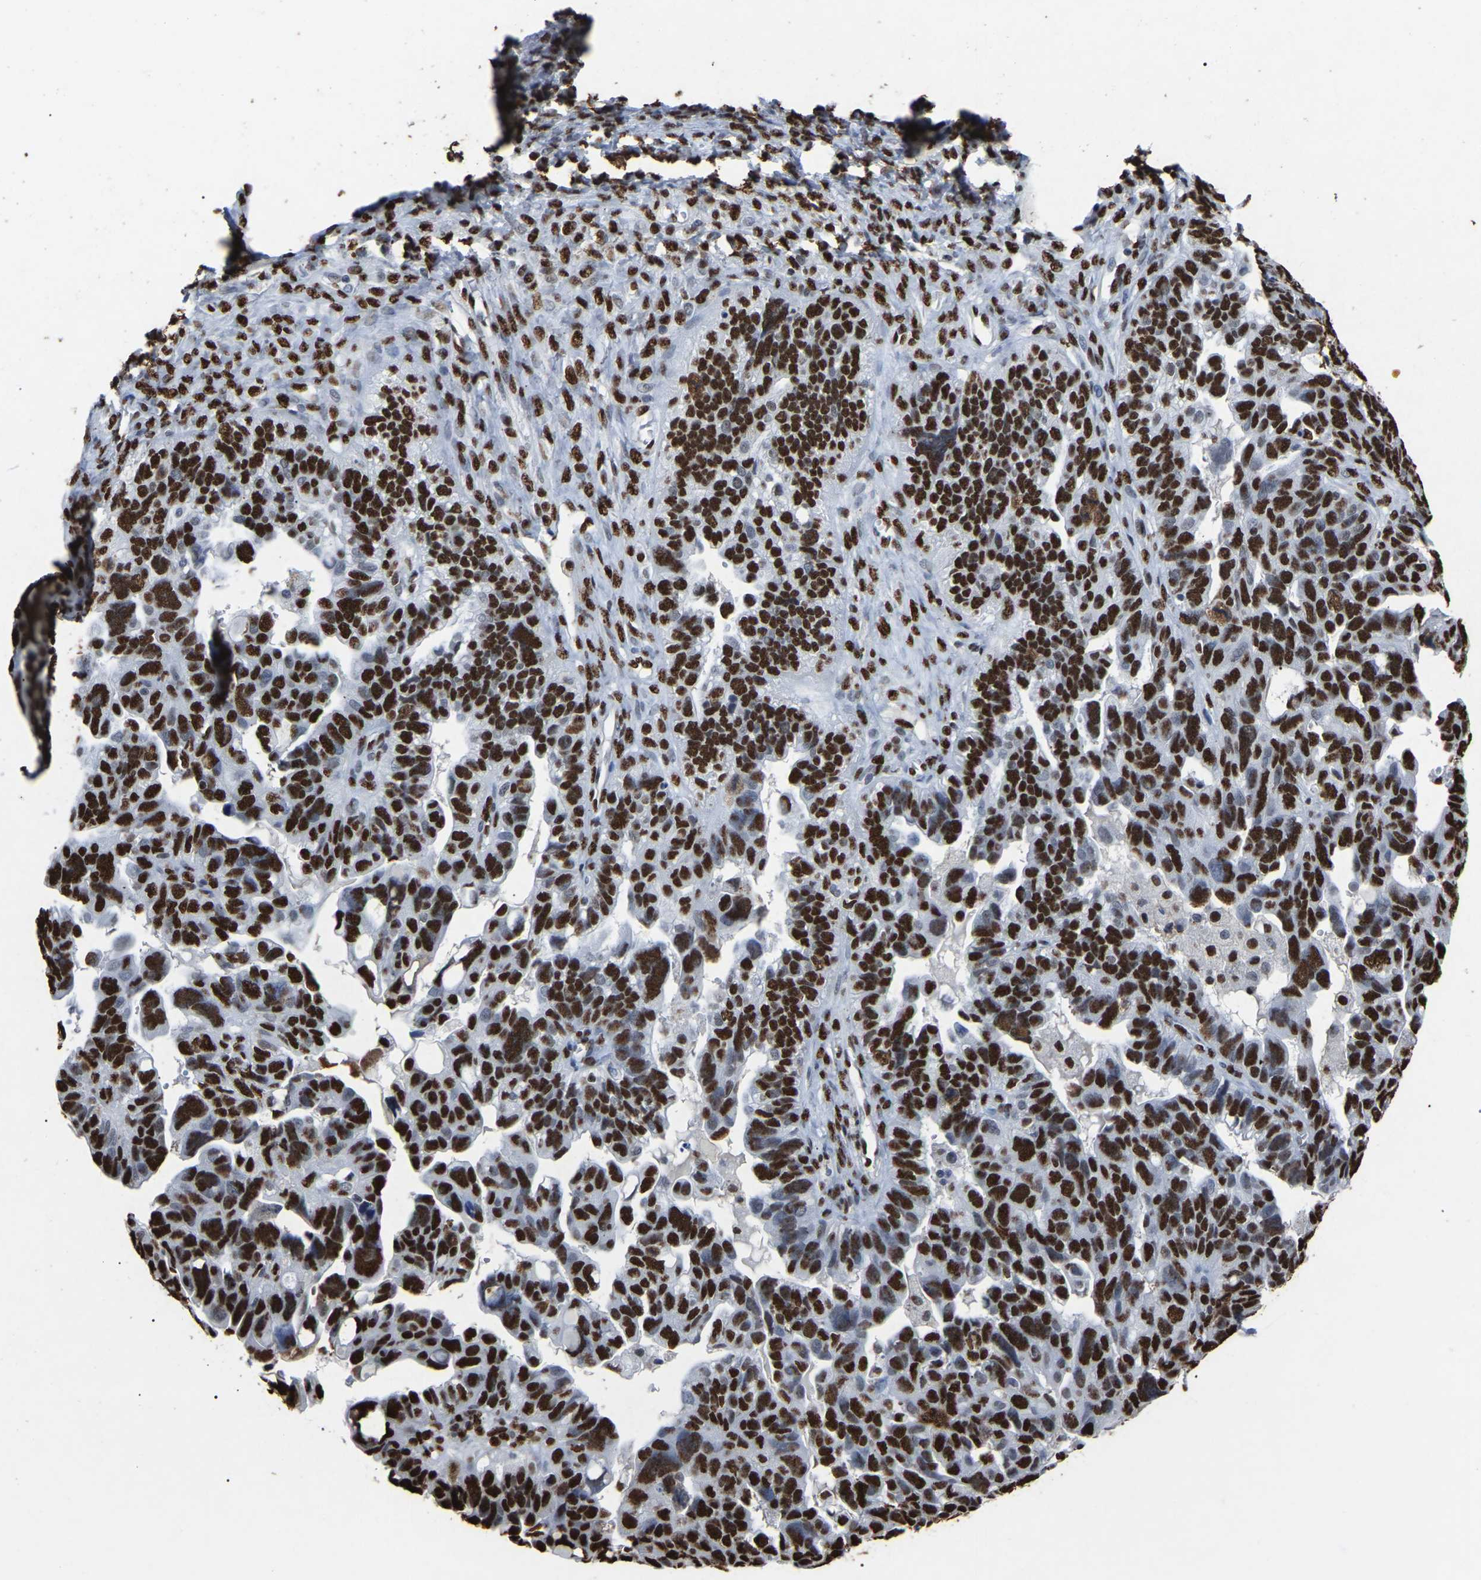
{"staining": {"intensity": "strong", "quantity": ">75%", "location": "nuclear"}, "tissue": "ovarian cancer", "cell_type": "Tumor cells", "image_type": "cancer", "snomed": [{"axis": "morphology", "description": "Cystadenocarcinoma, serous, NOS"}, {"axis": "topography", "description": "Ovary"}], "caption": "Immunohistochemistry (IHC) histopathology image of neoplastic tissue: human ovarian cancer (serous cystadenocarcinoma) stained using immunohistochemistry (IHC) shows high levels of strong protein expression localized specifically in the nuclear of tumor cells, appearing as a nuclear brown color.", "gene": "RBL2", "patient": {"sex": "female", "age": 79}}